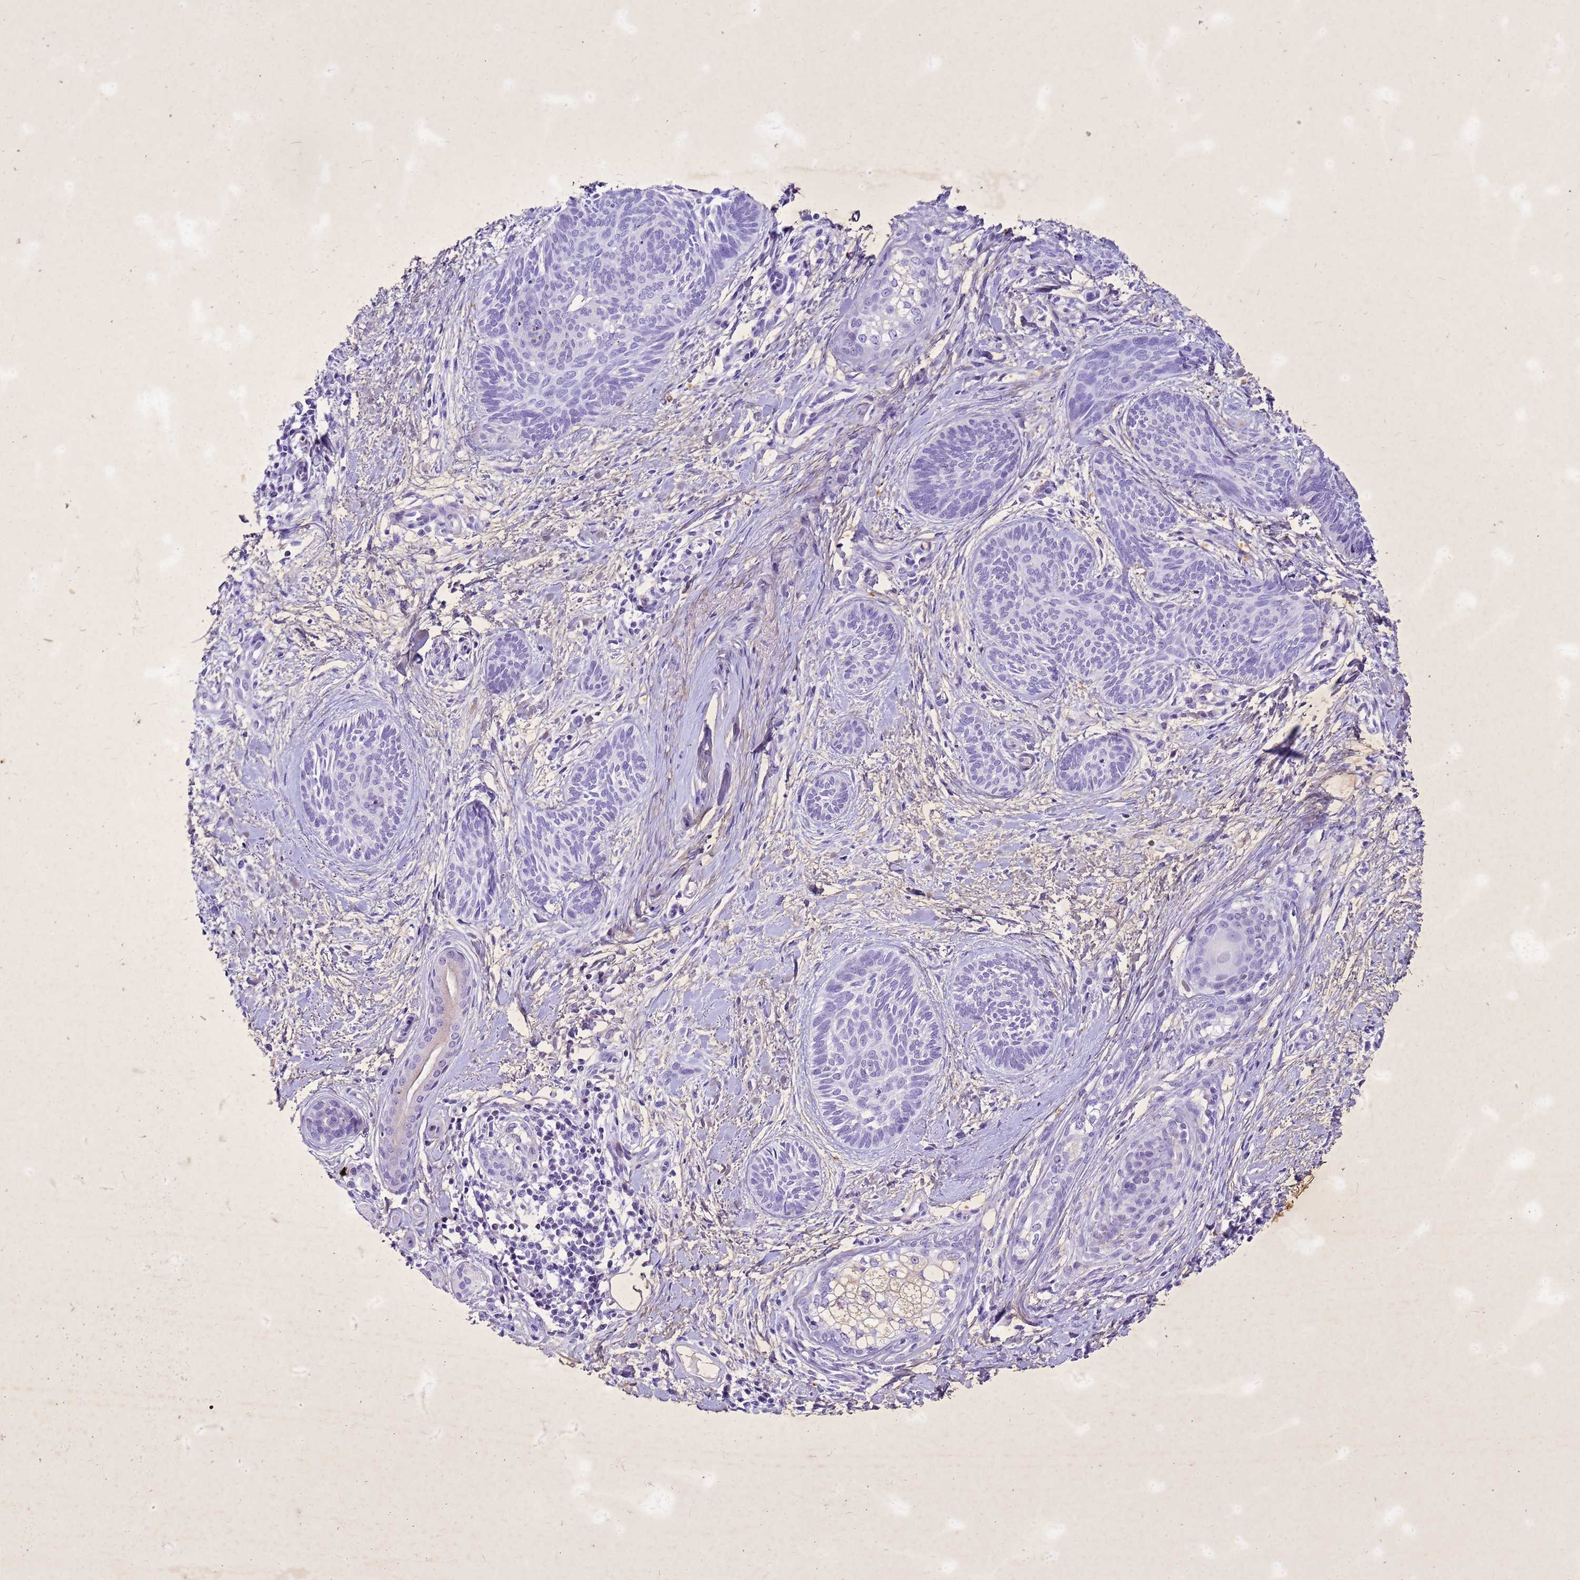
{"staining": {"intensity": "negative", "quantity": "none", "location": "none"}, "tissue": "skin cancer", "cell_type": "Tumor cells", "image_type": "cancer", "snomed": [{"axis": "morphology", "description": "Basal cell carcinoma"}, {"axis": "topography", "description": "Skin"}], "caption": "A high-resolution micrograph shows immunohistochemistry staining of skin cancer, which exhibits no significant positivity in tumor cells.", "gene": "COPS9", "patient": {"sex": "female", "age": 81}}